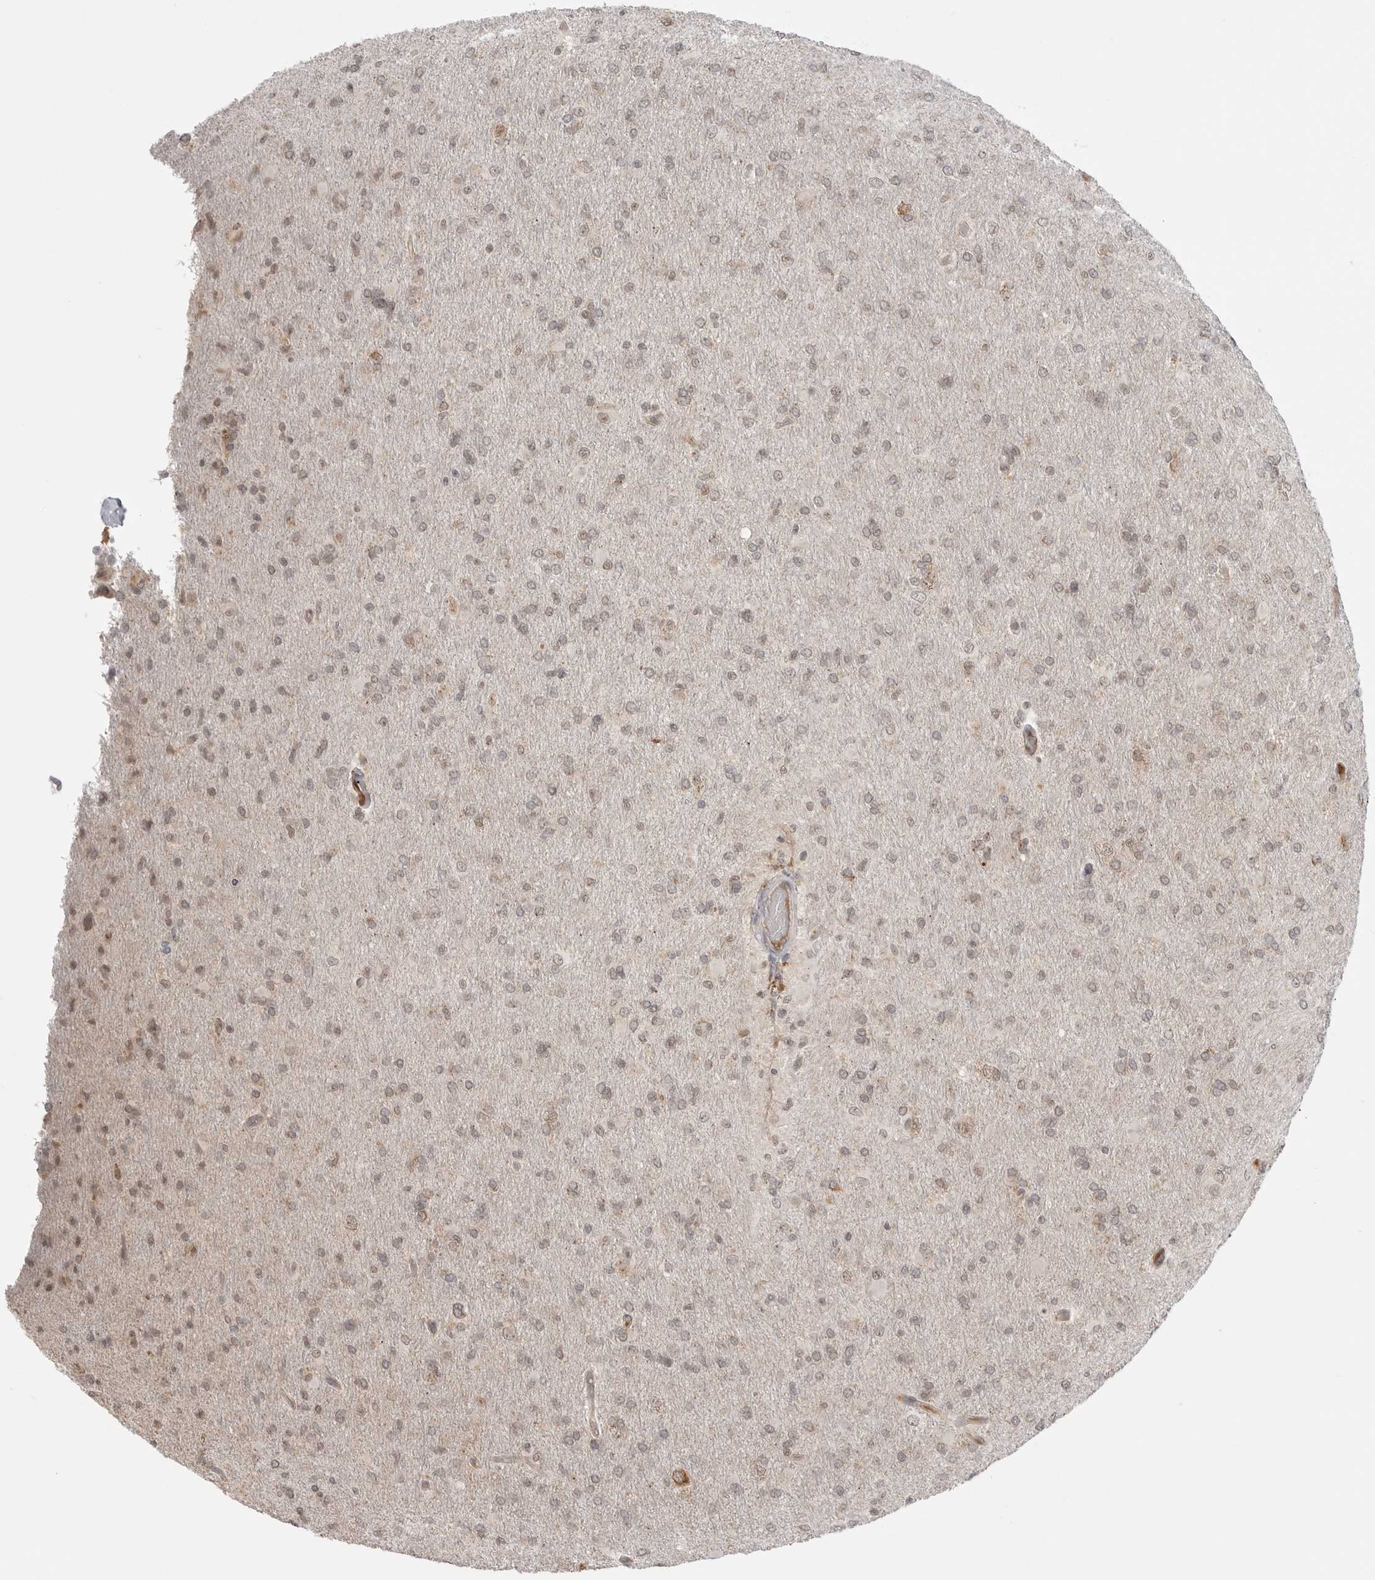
{"staining": {"intensity": "weak", "quantity": "<25%", "location": "nuclear"}, "tissue": "glioma", "cell_type": "Tumor cells", "image_type": "cancer", "snomed": [{"axis": "morphology", "description": "Glioma, malignant, High grade"}, {"axis": "topography", "description": "Cerebral cortex"}], "caption": "IHC micrograph of neoplastic tissue: high-grade glioma (malignant) stained with DAB (3,3'-diaminobenzidine) demonstrates no significant protein positivity in tumor cells.", "gene": "KALRN", "patient": {"sex": "female", "age": 36}}